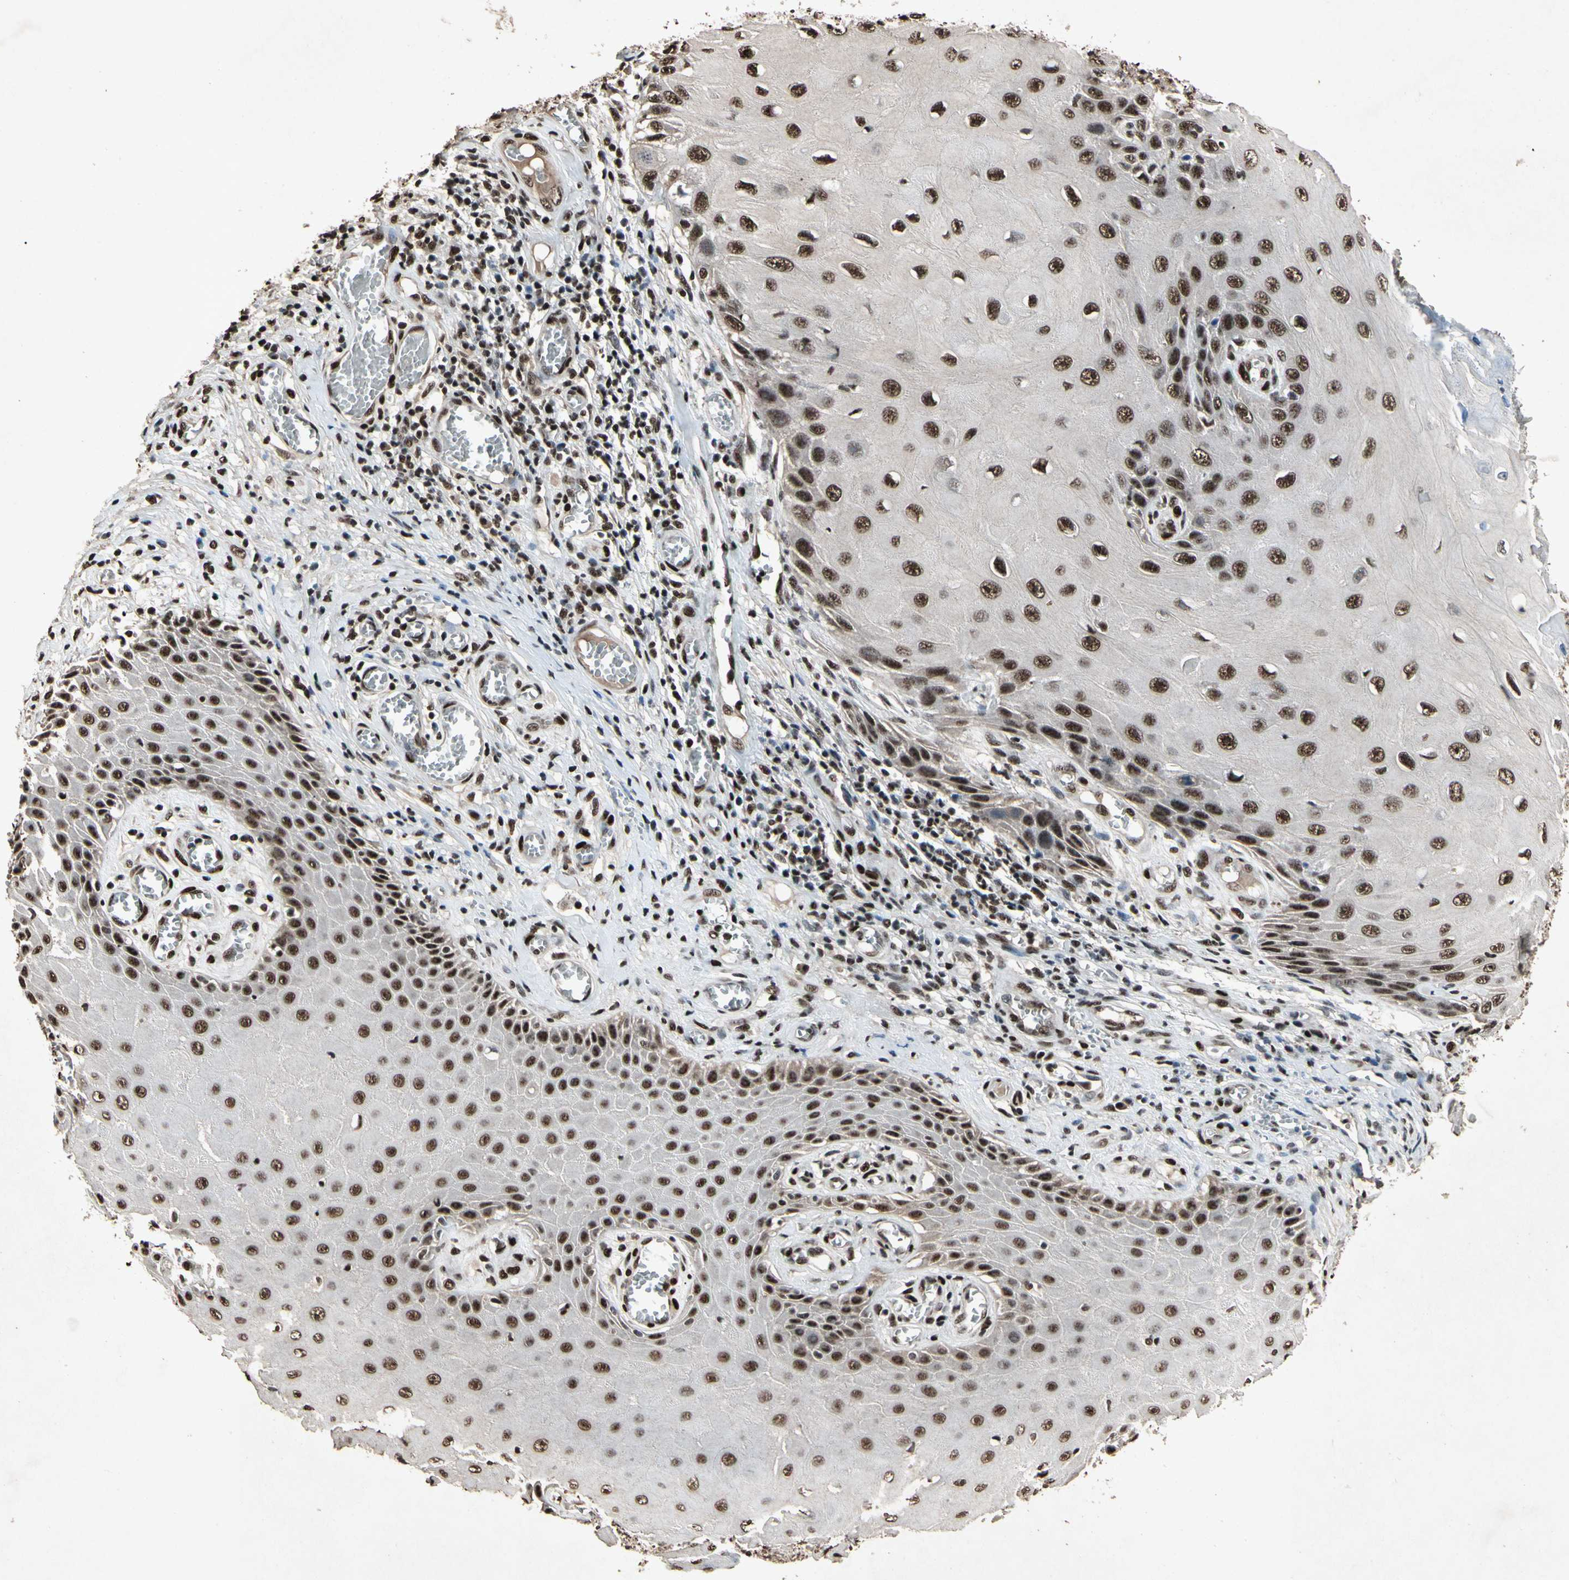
{"staining": {"intensity": "strong", "quantity": ">75%", "location": "nuclear"}, "tissue": "skin cancer", "cell_type": "Tumor cells", "image_type": "cancer", "snomed": [{"axis": "morphology", "description": "Squamous cell carcinoma, NOS"}, {"axis": "topography", "description": "Skin"}], "caption": "Skin cancer stained for a protein demonstrates strong nuclear positivity in tumor cells. The staining is performed using DAB brown chromogen to label protein expression. The nuclei are counter-stained blue using hematoxylin.", "gene": "TBX2", "patient": {"sex": "female", "age": 73}}